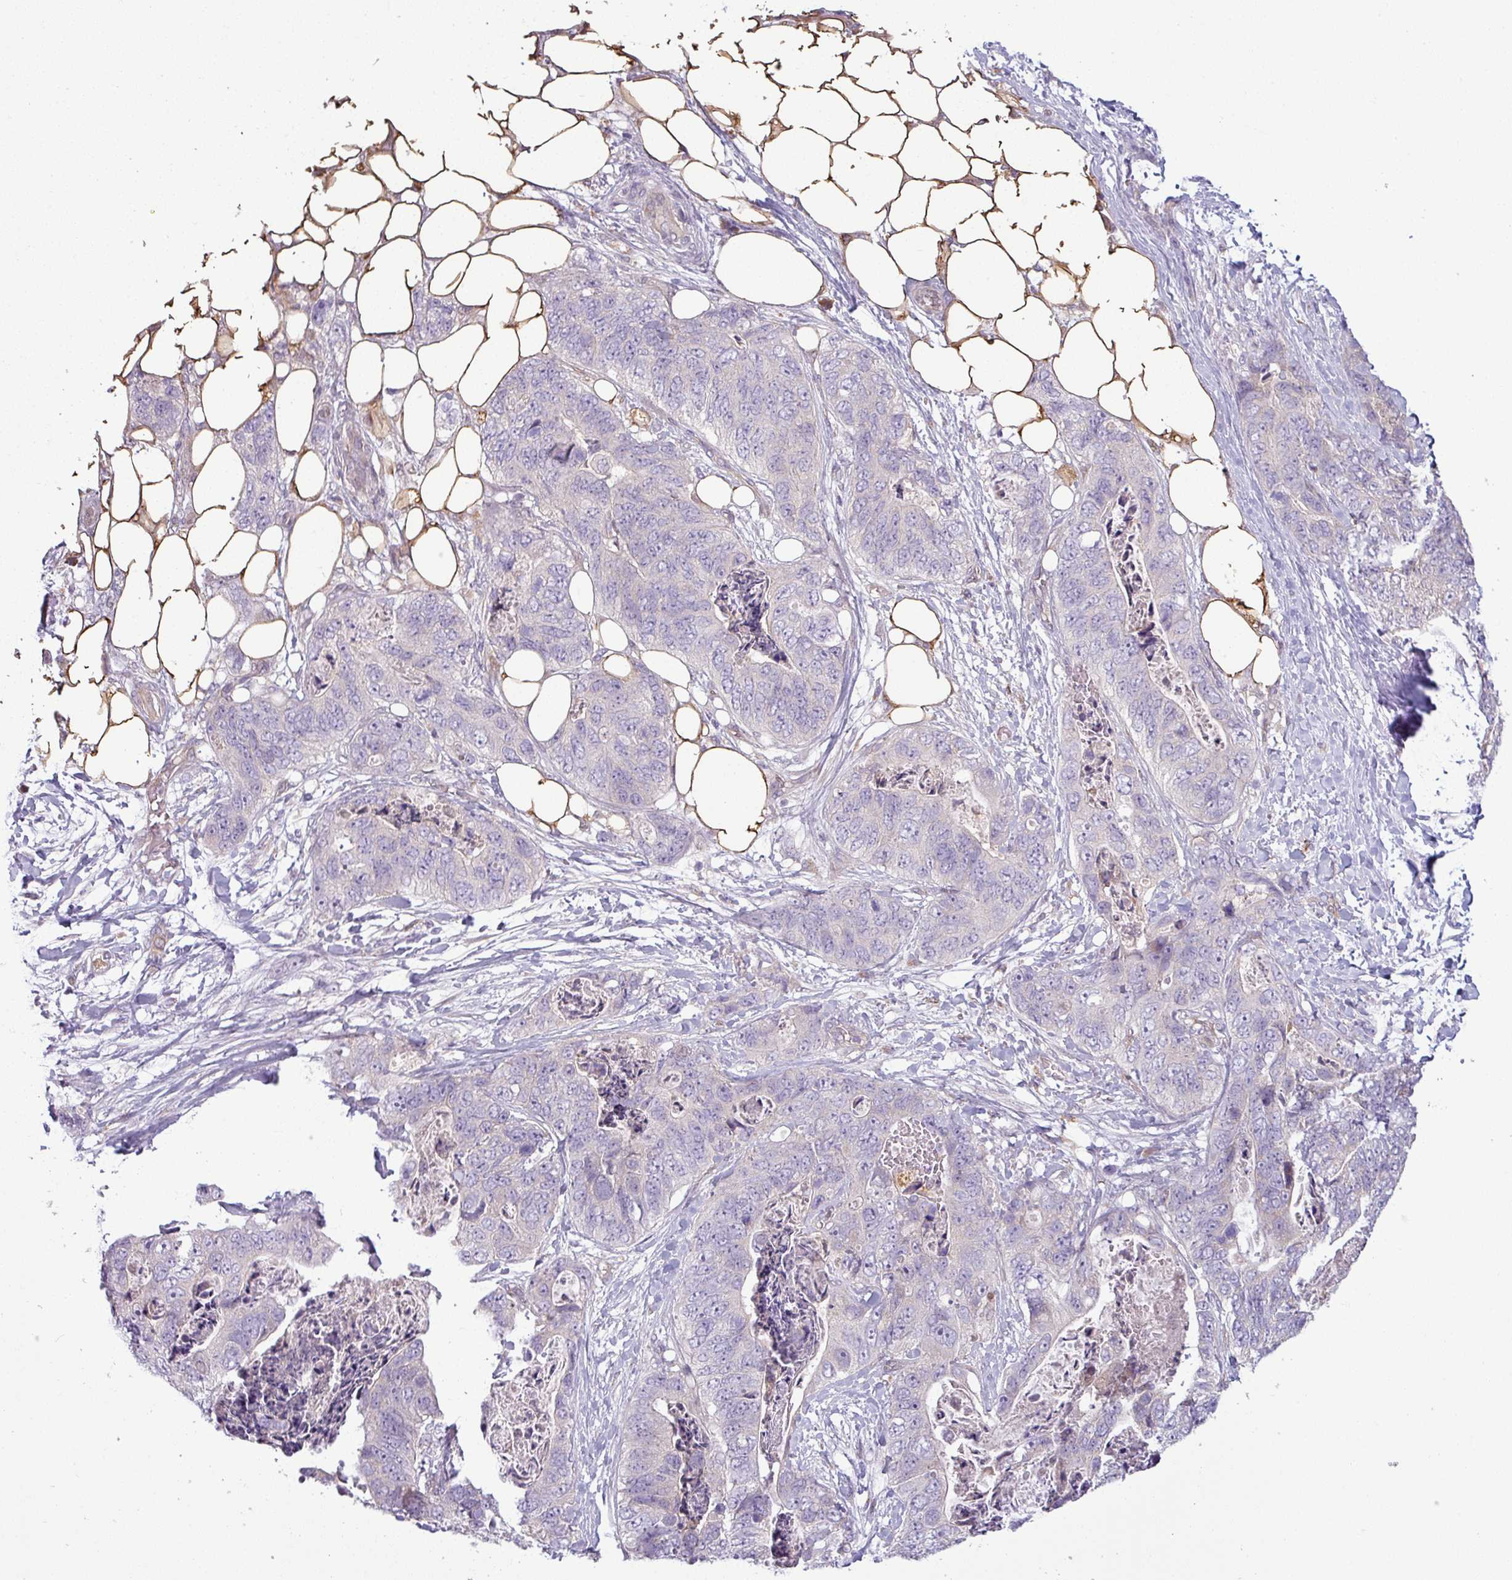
{"staining": {"intensity": "negative", "quantity": "none", "location": "none"}, "tissue": "stomach cancer", "cell_type": "Tumor cells", "image_type": "cancer", "snomed": [{"axis": "morphology", "description": "Adenocarcinoma, NOS"}, {"axis": "topography", "description": "Stomach"}], "caption": "This is a histopathology image of IHC staining of adenocarcinoma (stomach), which shows no positivity in tumor cells. (Immunohistochemistry (ihc), brightfield microscopy, high magnification).", "gene": "CCDC144A", "patient": {"sex": "female", "age": 89}}